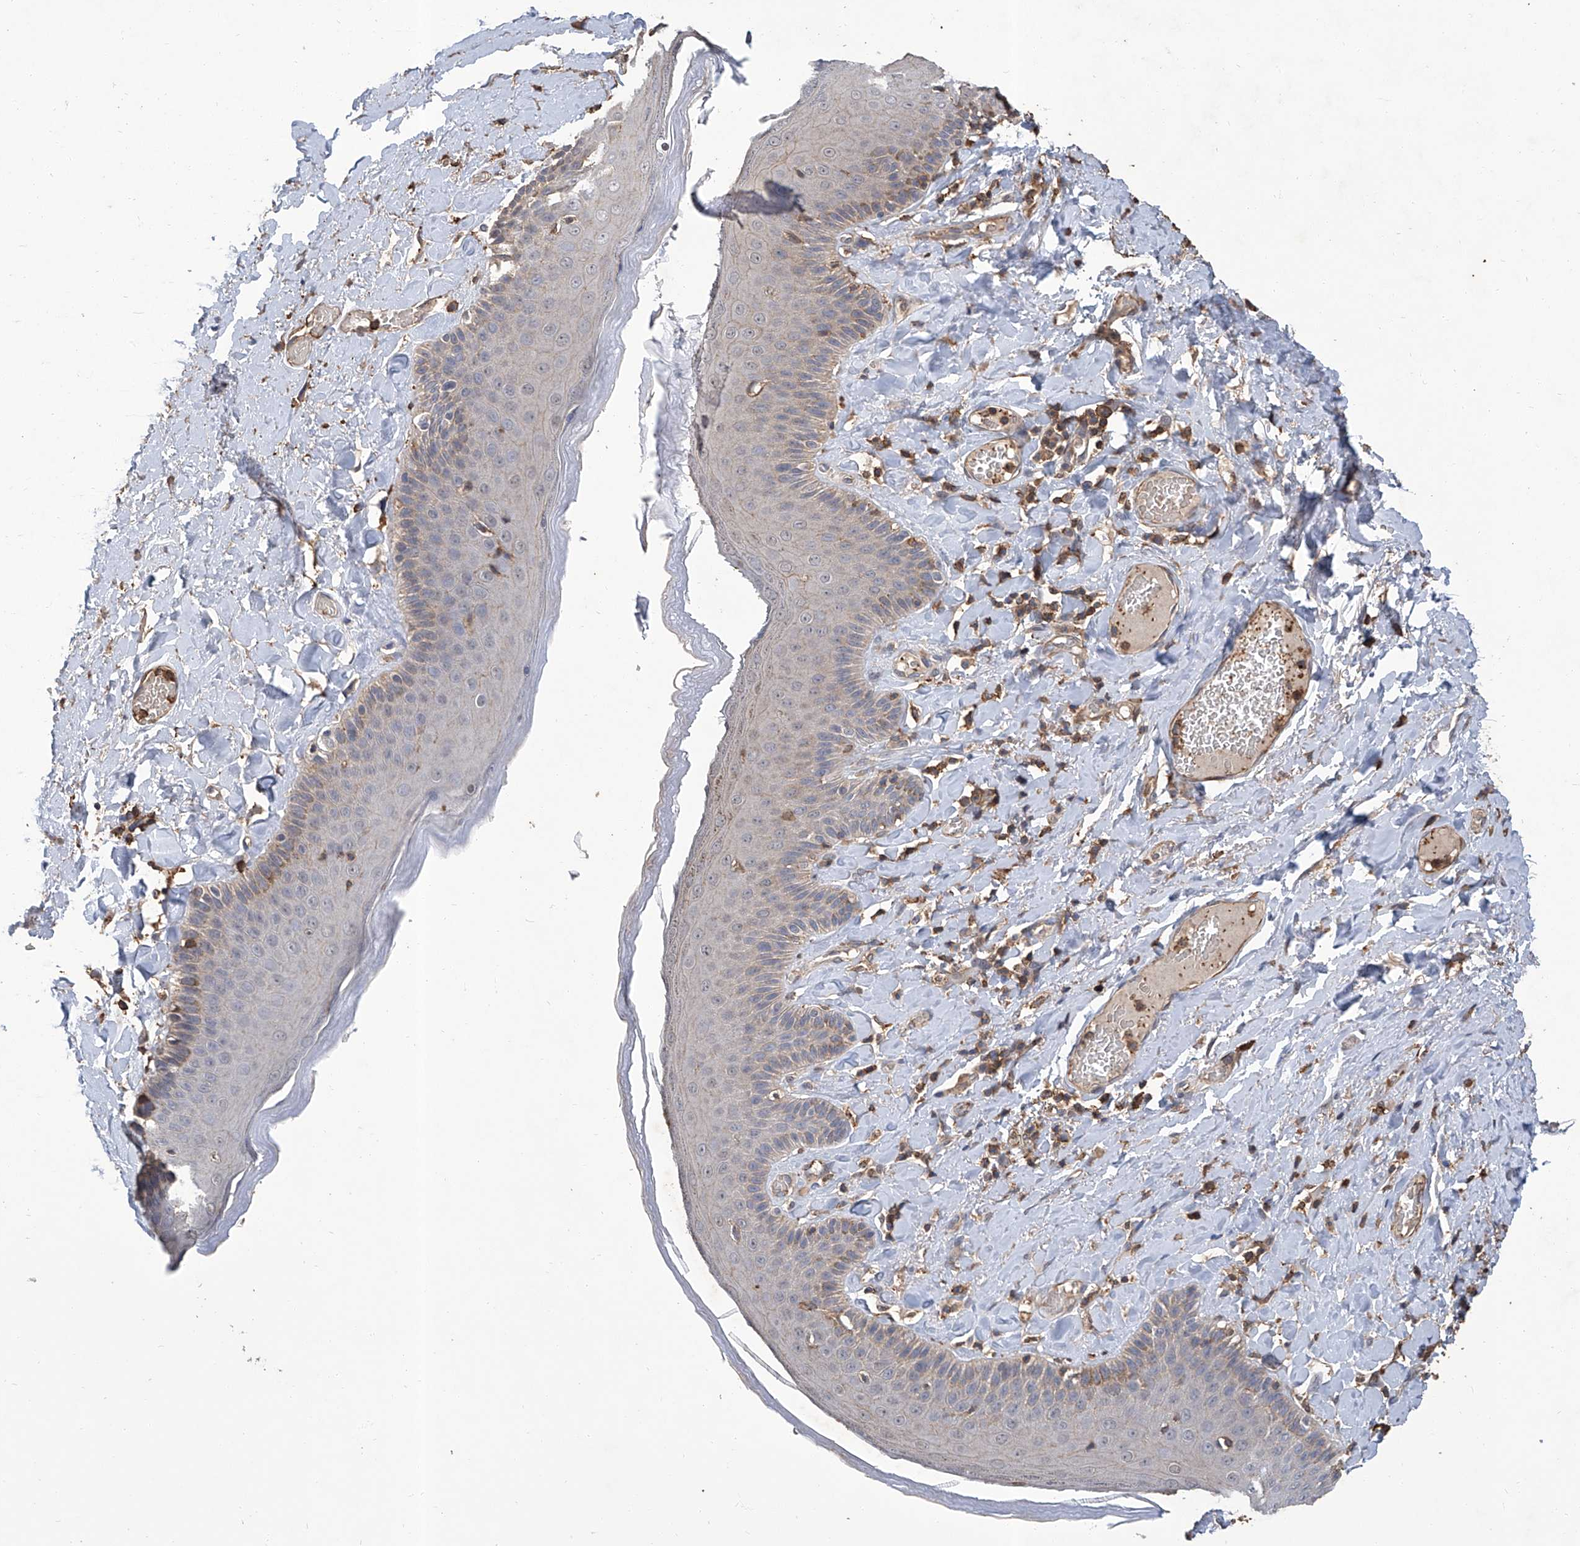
{"staining": {"intensity": "weak", "quantity": "<25%", "location": "cytoplasmic/membranous"}, "tissue": "skin", "cell_type": "Epidermal cells", "image_type": "normal", "snomed": [{"axis": "morphology", "description": "Normal tissue, NOS"}, {"axis": "topography", "description": "Anal"}], "caption": "Immunohistochemistry (IHC) micrograph of normal skin stained for a protein (brown), which exhibits no staining in epidermal cells. The staining is performed using DAB (3,3'-diaminobenzidine) brown chromogen with nuclei counter-stained in using hematoxylin.", "gene": "GPT", "patient": {"sex": "male", "age": 69}}